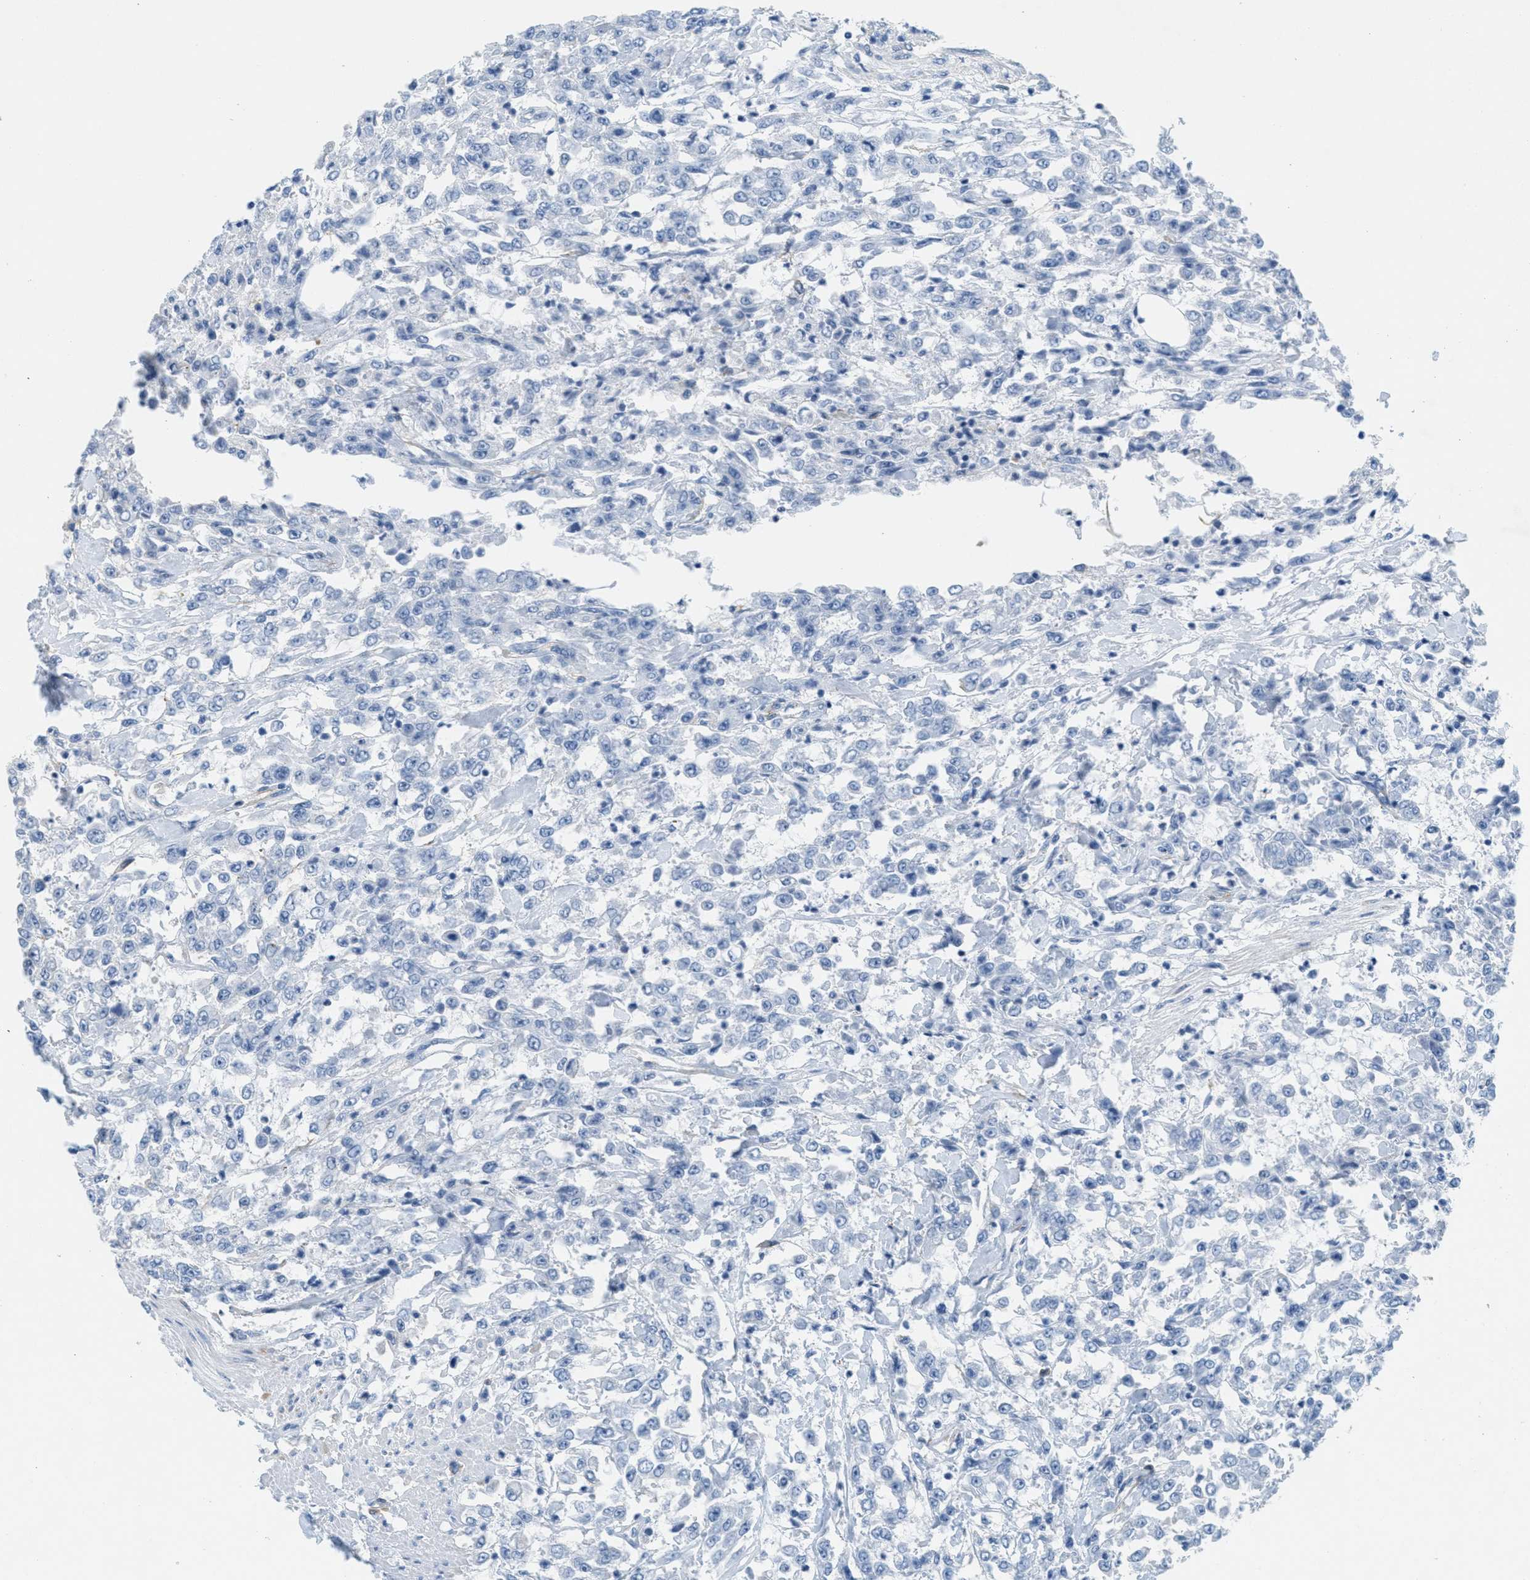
{"staining": {"intensity": "negative", "quantity": "none", "location": "none"}, "tissue": "urothelial cancer", "cell_type": "Tumor cells", "image_type": "cancer", "snomed": [{"axis": "morphology", "description": "Urothelial carcinoma, High grade"}, {"axis": "topography", "description": "Urinary bladder"}], "caption": "This micrograph is of urothelial cancer stained with IHC to label a protein in brown with the nuclei are counter-stained blue. There is no expression in tumor cells.", "gene": "GPM6A", "patient": {"sex": "male", "age": 46}}